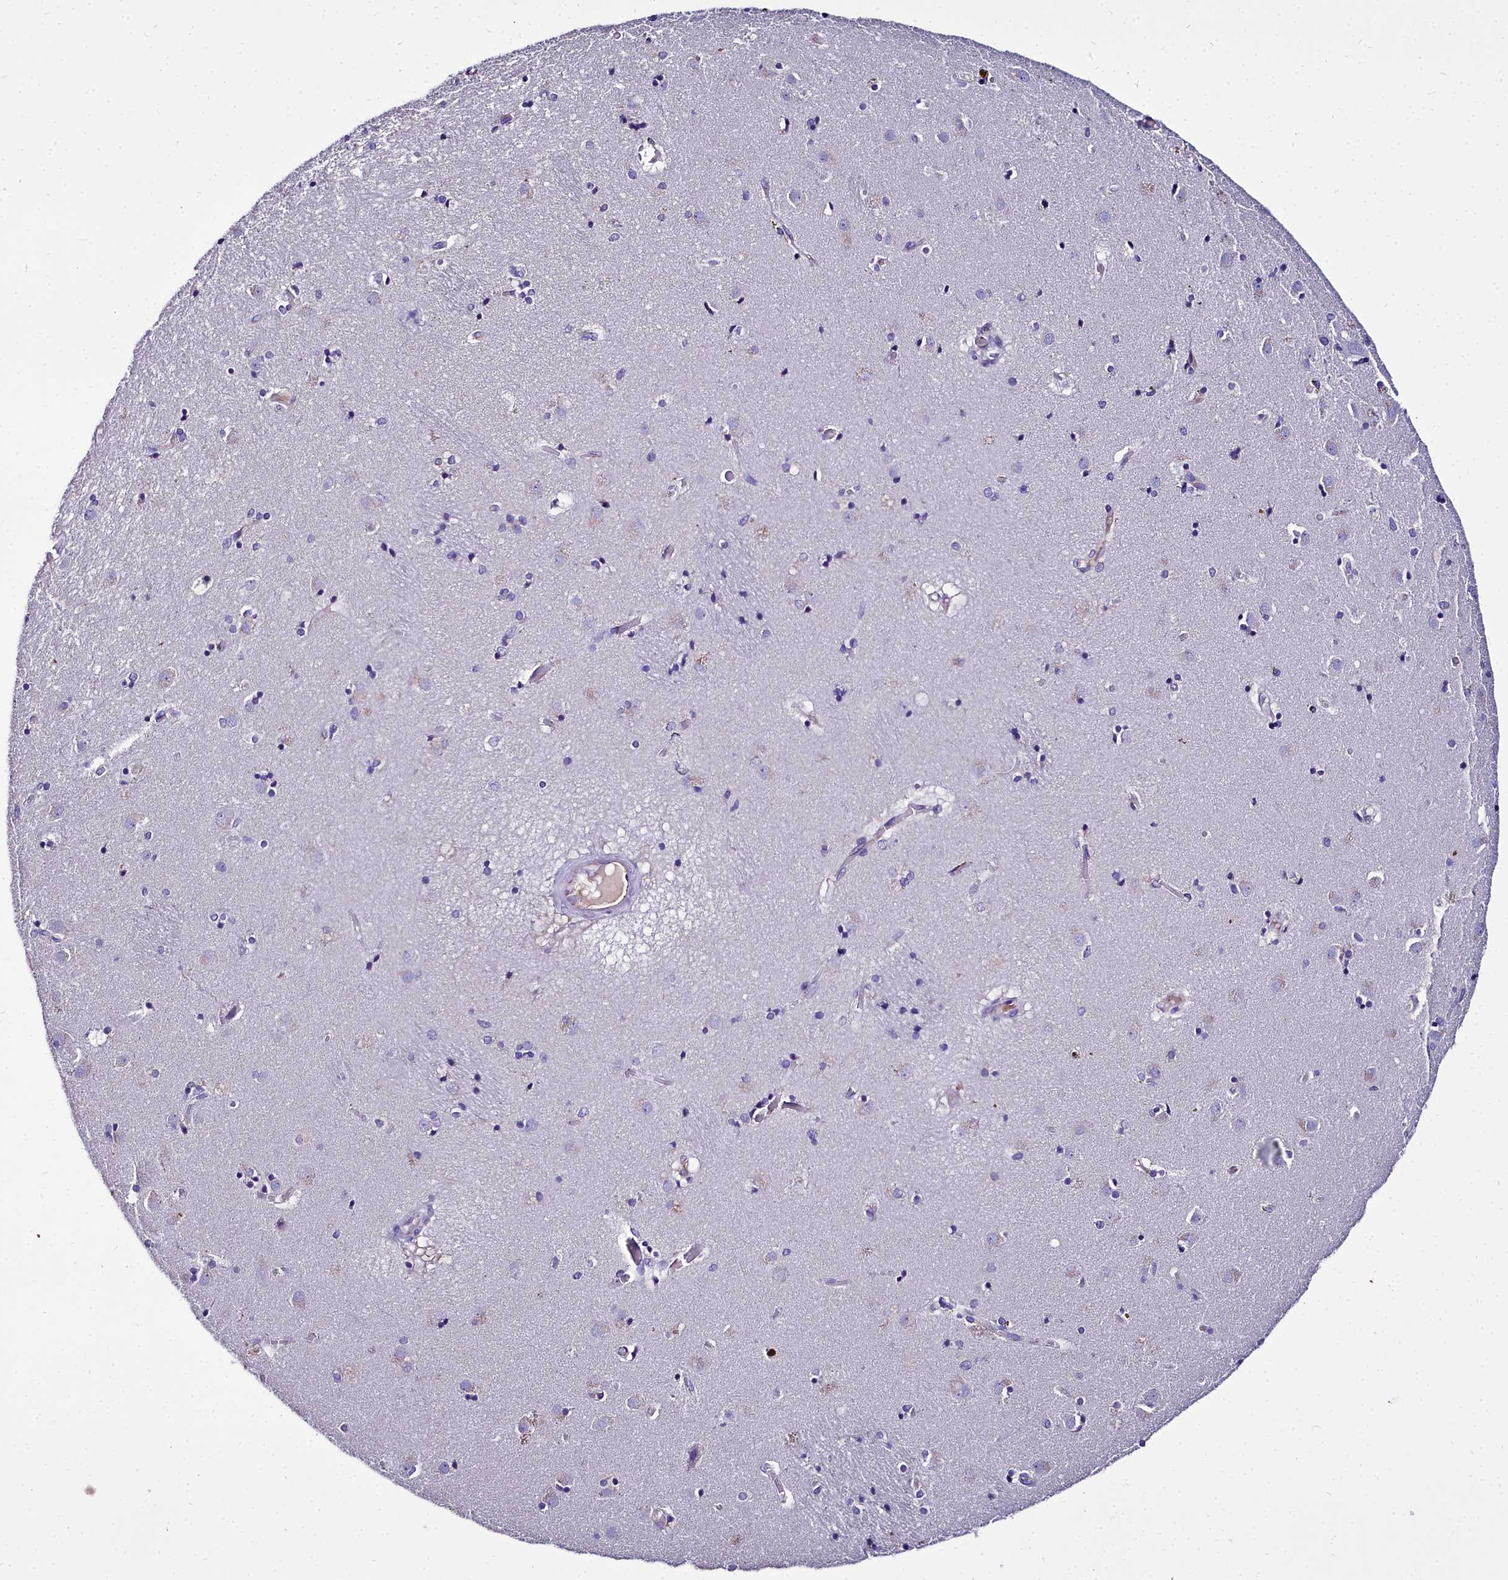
{"staining": {"intensity": "negative", "quantity": "none", "location": "none"}, "tissue": "caudate", "cell_type": "Glial cells", "image_type": "normal", "snomed": [{"axis": "morphology", "description": "Normal tissue, NOS"}, {"axis": "topography", "description": "Lateral ventricle wall"}], "caption": "Unremarkable caudate was stained to show a protein in brown. There is no significant staining in glial cells. The staining is performed using DAB (3,3'-diaminobenzidine) brown chromogen with nuclei counter-stained in using hematoxylin.", "gene": "MS4A18", "patient": {"sex": "male", "age": 70}}